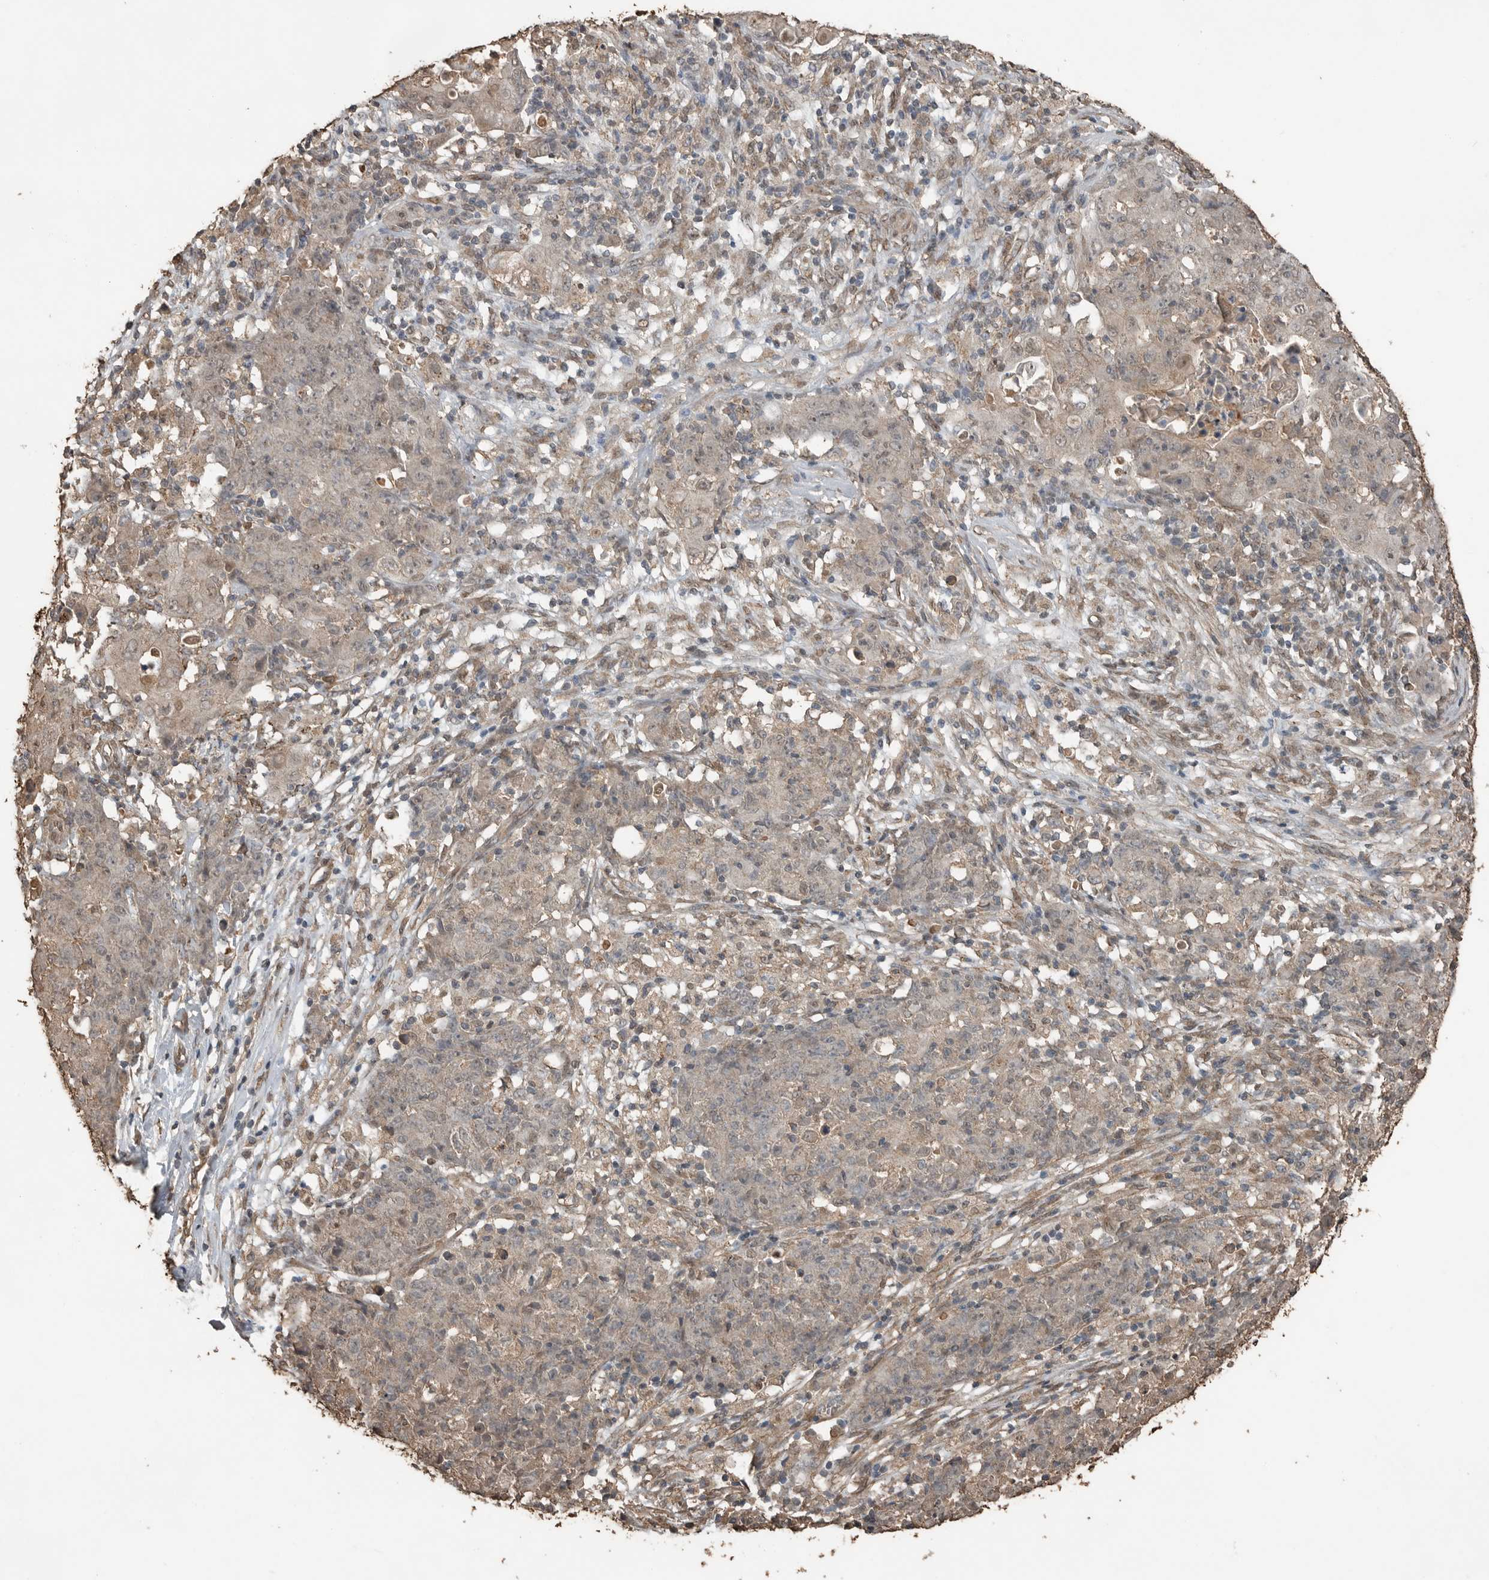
{"staining": {"intensity": "weak", "quantity": "<25%", "location": "cytoplasmic/membranous,nuclear"}, "tissue": "ovarian cancer", "cell_type": "Tumor cells", "image_type": "cancer", "snomed": [{"axis": "morphology", "description": "Carcinoma, endometroid"}, {"axis": "topography", "description": "Ovary"}], "caption": "Tumor cells are negative for protein expression in human ovarian endometroid carcinoma. (DAB immunohistochemistry (IHC), high magnification).", "gene": "BLZF1", "patient": {"sex": "female", "age": 42}}